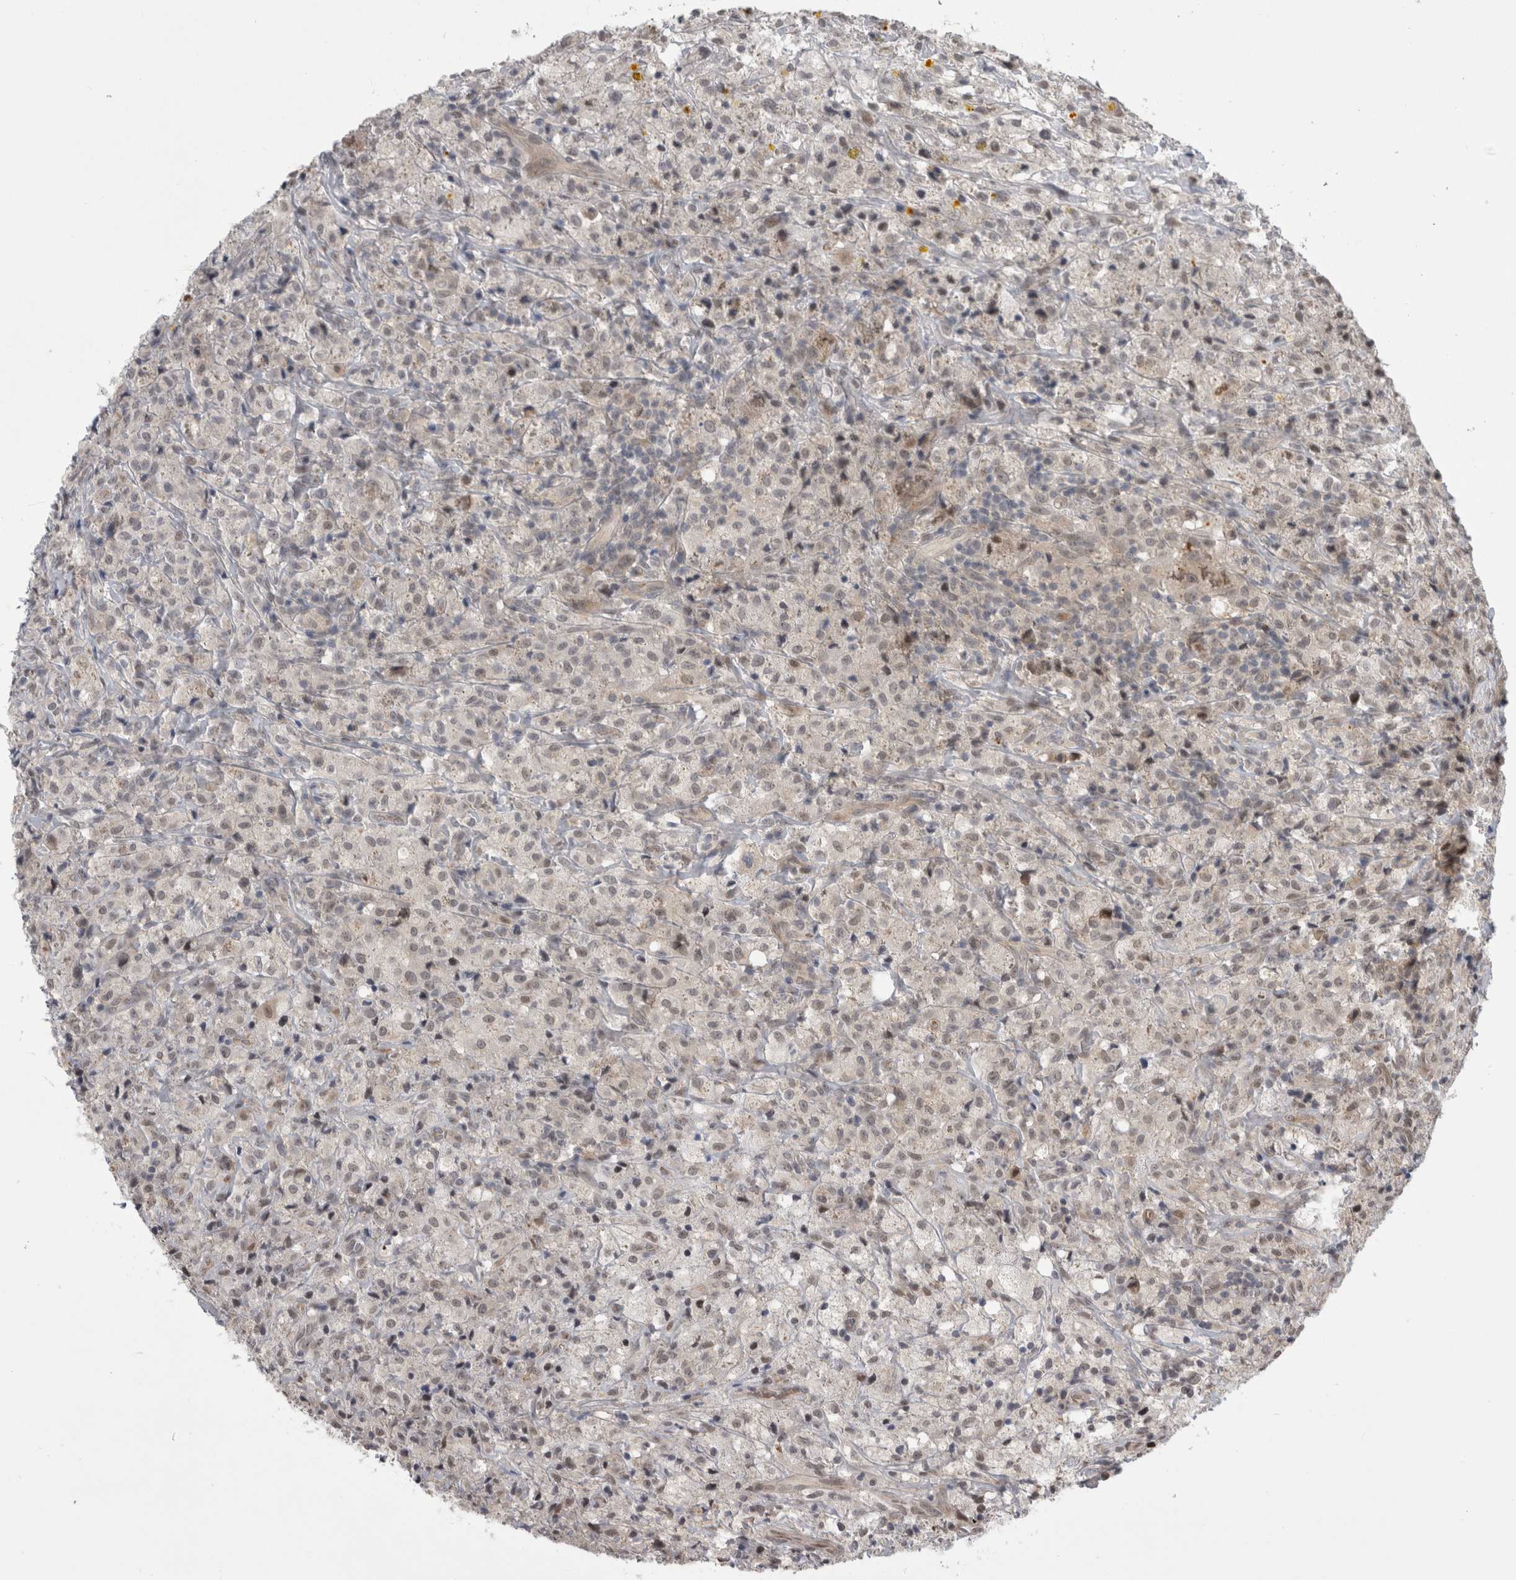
{"staining": {"intensity": "negative", "quantity": "none", "location": "none"}, "tissue": "testis cancer", "cell_type": "Tumor cells", "image_type": "cancer", "snomed": [{"axis": "morphology", "description": "Carcinoma, Embryonal, NOS"}, {"axis": "topography", "description": "Testis"}], "caption": "Testis embryonal carcinoma stained for a protein using immunohistochemistry shows no expression tumor cells.", "gene": "MTBP", "patient": {"sex": "male", "age": 2}}